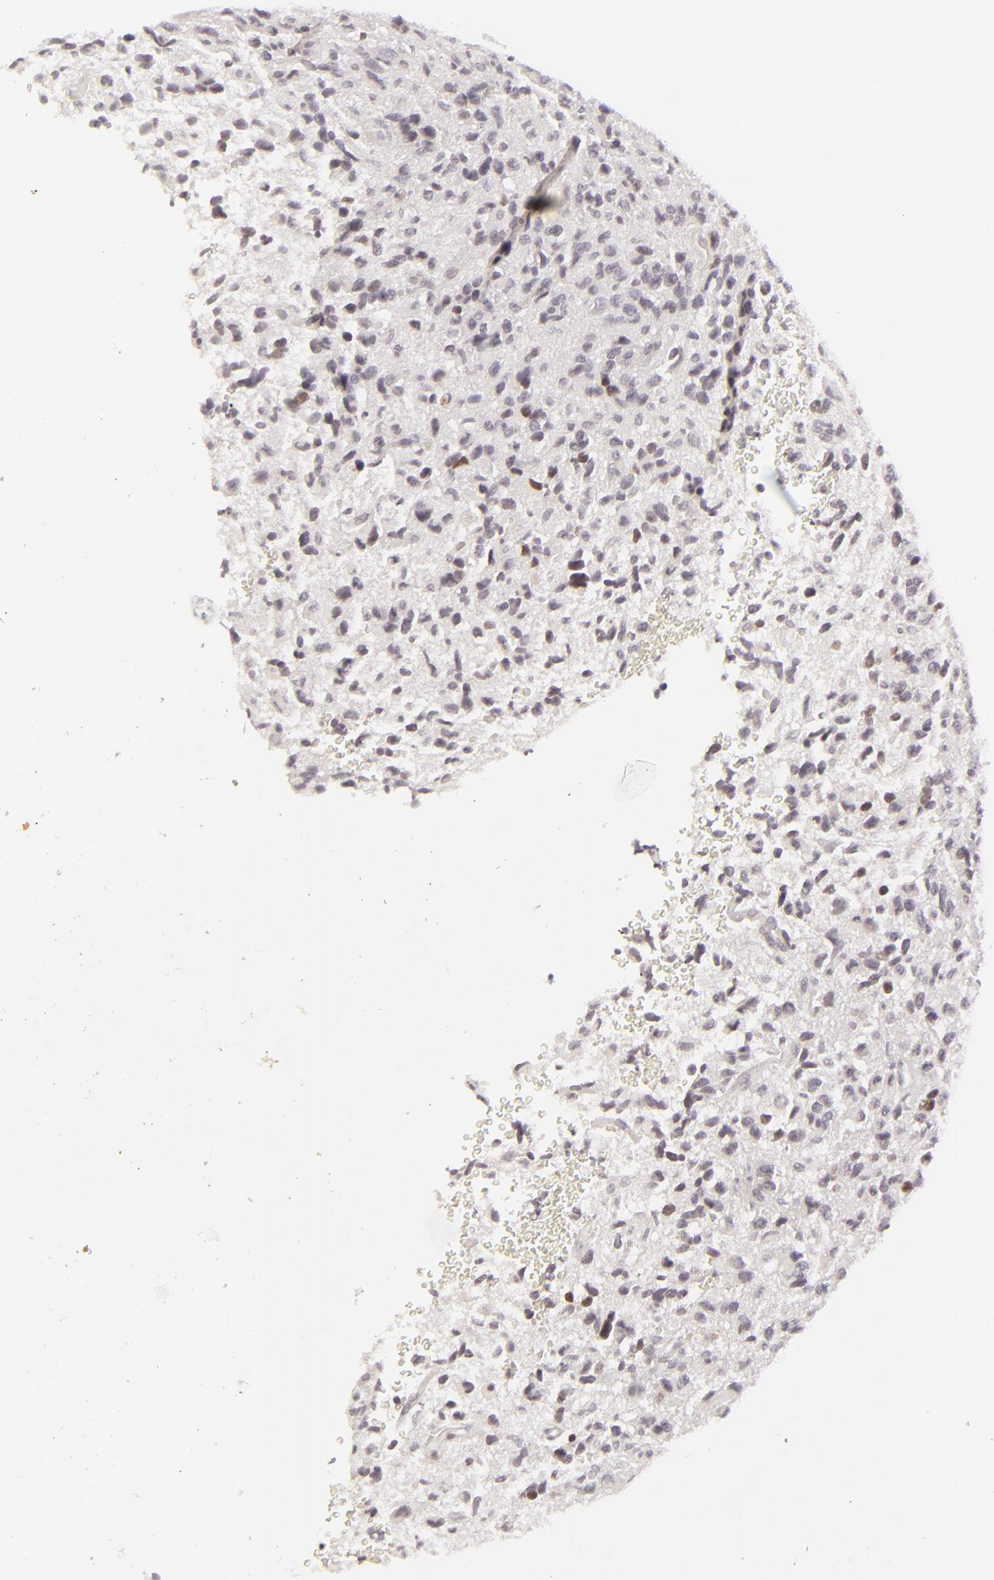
{"staining": {"intensity": "negative", "quantity": "none", "location": "none"}, "tissue": "glioma", "cell_type": "Tumor cells", "image_type": "cancer", "snomed": [{"axis": "morphology", "description": "Glioma, malignant, High grade"}, {"axis": "topography", "description": "Brain"}], "caption": "Glioma was stained to show a protein in brown. There is no significant positivity in tumor cells.", "gene": "SIX1", "patient": {"sex": "female", "age": 60}}